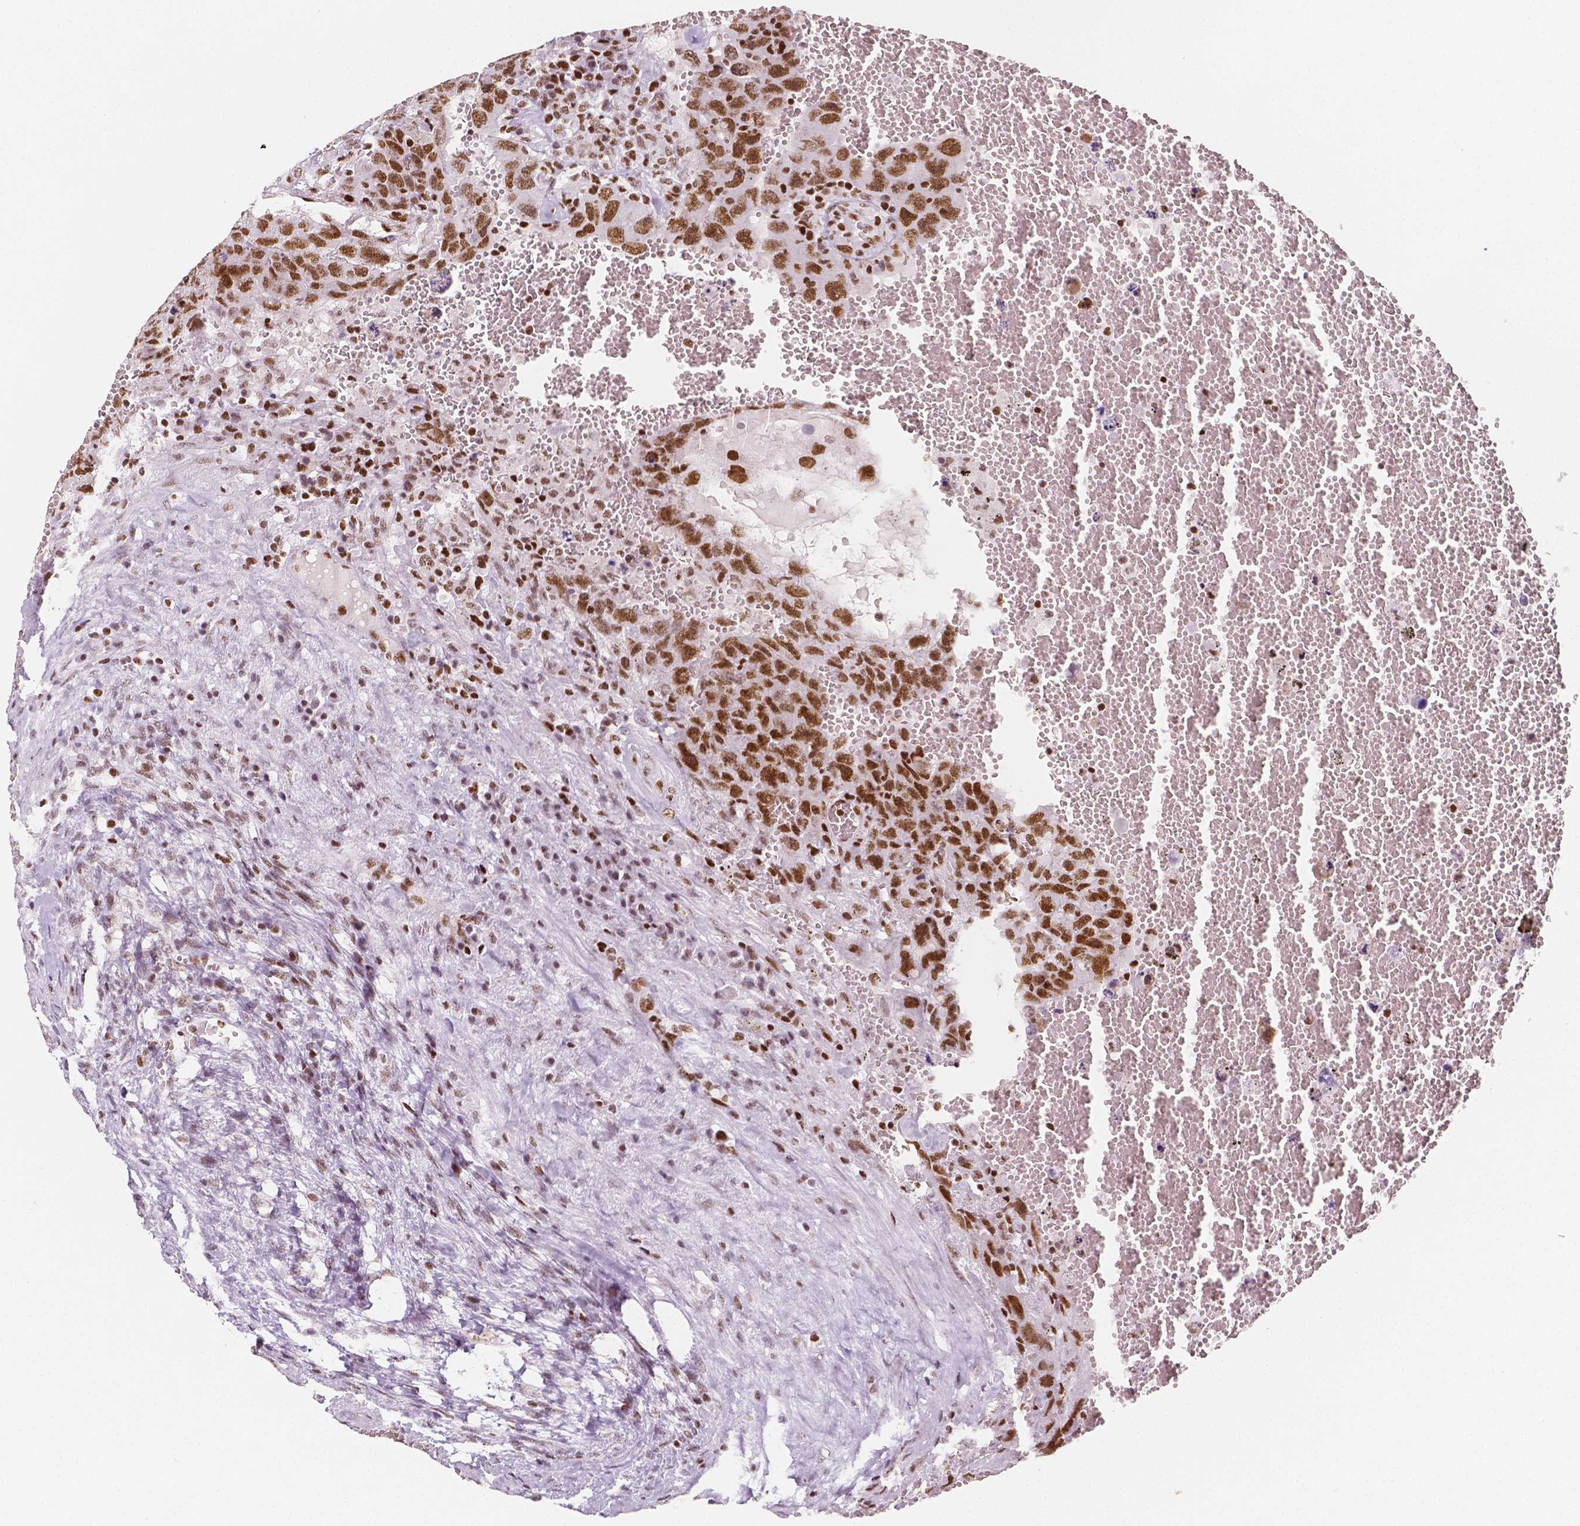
{"staining": {"intensity": "strong", "quantity": ">75%", "location": "nuclear"}, "tissue": "testis cancer", "cell_type": "Tumor cells", "image_type": "cancer", "snomed": [{"axis": "morphology", "description": "Carcinoma, Embryonal, NOS"}, {"axis": "topography", "description": "Testis"}], "caption": "High-magnification brightfield microscopy of testis cancer (embryonal carcinoma) stained with DAB (3,3'-diaminobenzidine) (brown) and counterstained with hematoxylin (blue). tumor cells exhibit strong nuclear expression is appreciated in approximately>75% of cells. (Stains: DAB (3,3'-diaminobenzidine) in brown, nuclei in blue, Microscopy: brightfield microscopy at high magnification).", "gene": "HDAC1", "patient": {"sex": "male", "age": 26}}